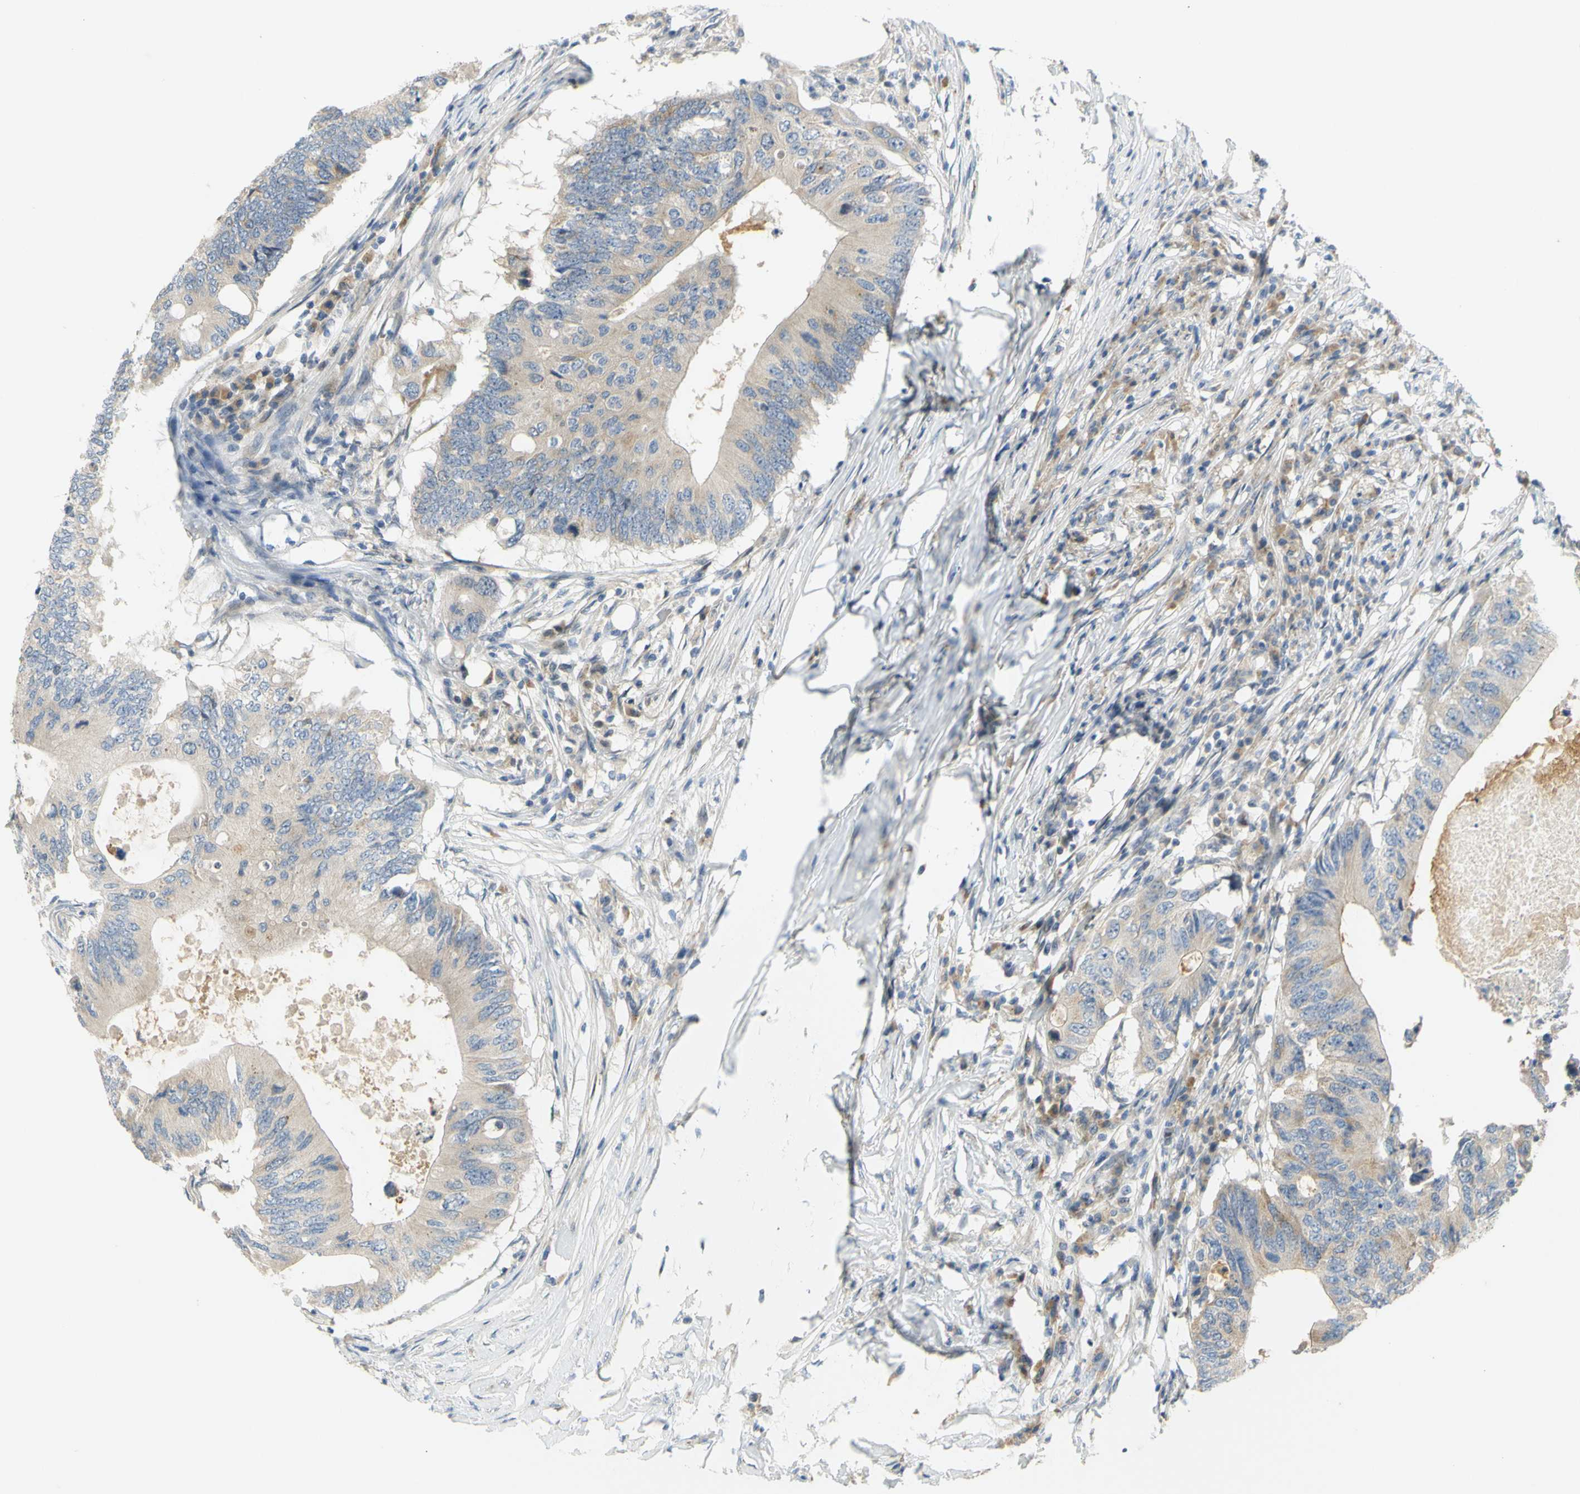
{"staining": {"intensity": "weak", "quantity": ">75%", "location": "cytoplasmic/membranous"}, "tissue": "colorectal cancer", "cell_type": "Tumor cells", "image_type": "cancer", "snomed": [{"axis": "morphology", "description": "Adenocarcinoma, NOS"}, {"axis": "topography", "description": "Colon"}], "caption": "Protein analysis of colorectal adenocarcinoma tissue demonstrates weak cytoplasmic/membranous expression in approximately >75% of tumor cells. The staining was performed using DAB, with brown indicating positive protein expression. Nuclei are stained blue with hematoxylin.", "gene": "CCNB2", "patient": {"sex": "male", "age": 71}}